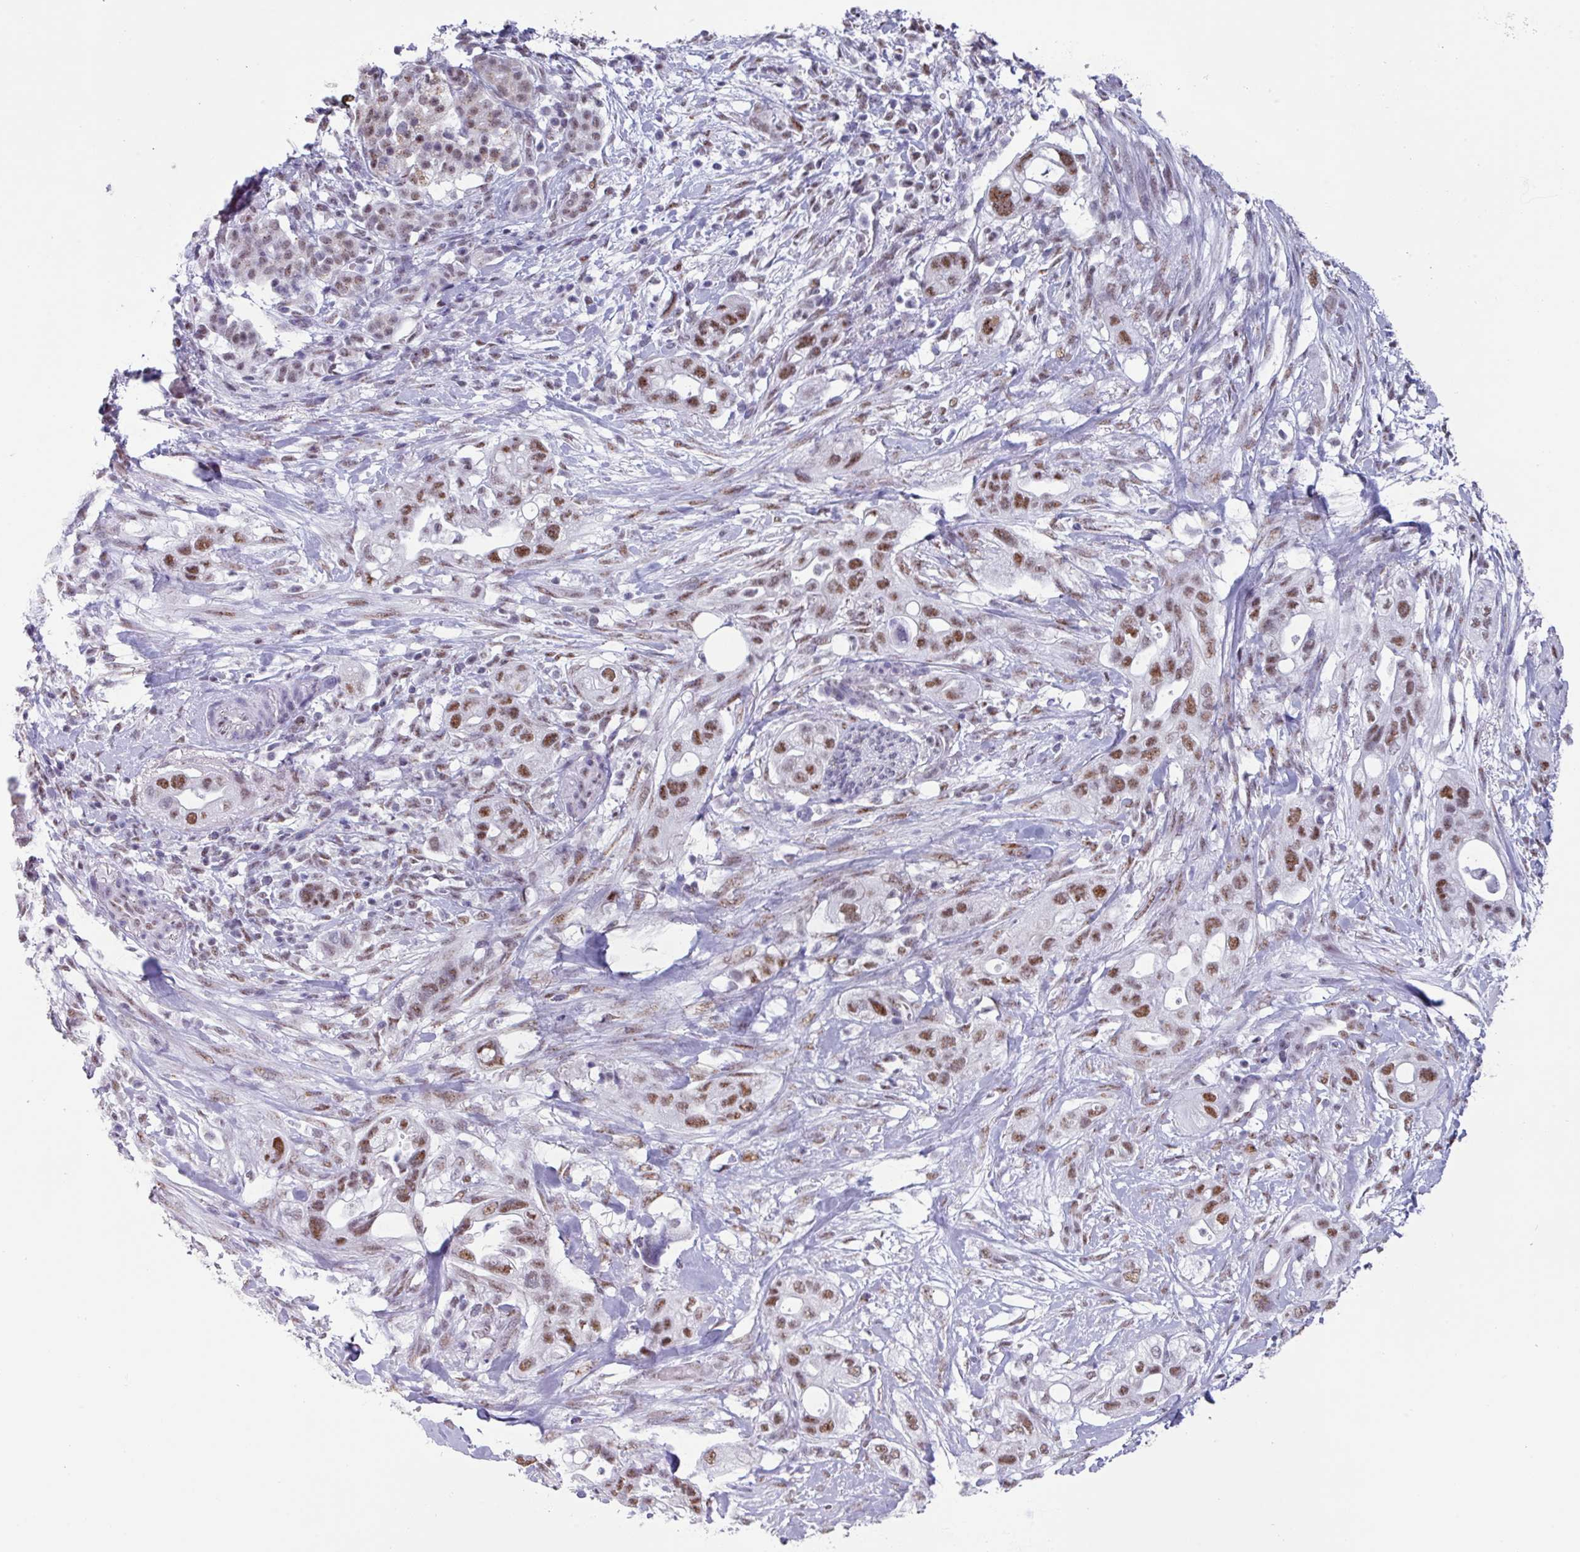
{"staining": {"intensity": "moderate", "quantity": ">75%", "location": "nuclear"}, "tissue": "pancreatic cancer", "cell_type": "Tumor cells", "image_type": "cancer", "snomed": [{"axis": "morphology", "description": "Adenocarcinoma, NOS"}, {"axis": "topography", "description": "Pancreas"}], "caption": "IHC of human adenocarcinoma (pancreatic) shows medium levels of moderate nuclear staining in about >75% of tumor cells.", "gene": "PUF60", "patient": {"sex": "male", "age": 44}}